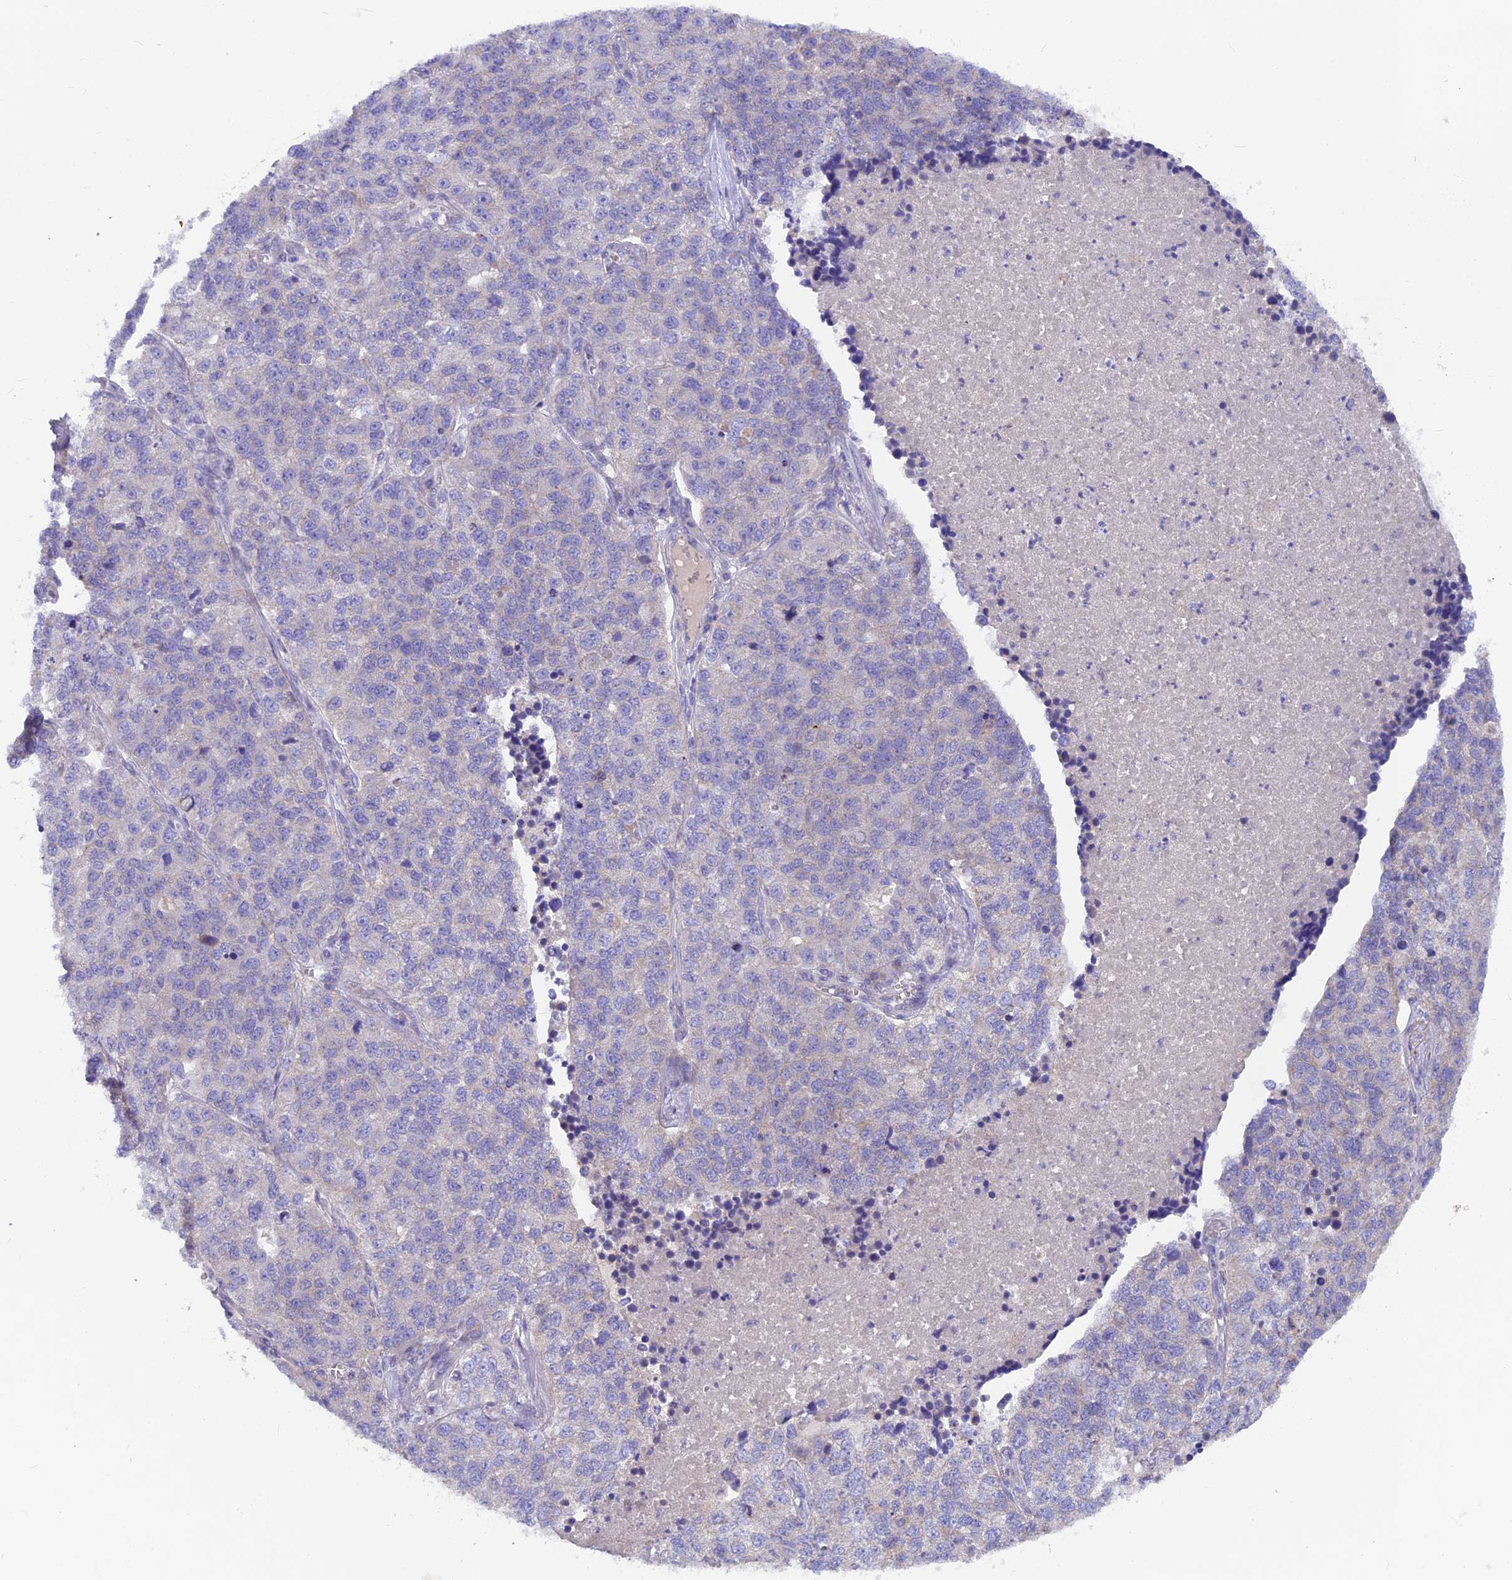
{"staining": {"intensity": "negative", "quantity": "none", "location": "none"}, "tissue": "lung cancer", "cell_type": "Tumor cells", "image_type": "cancer", "snomed": [{"axis": "morphology", "description": "Adenocarcinoma, NOS"}, {"axis": "topography", "description": "Lung"}], "caption": "IHC histopathology image of human lung cancer stained for a protein (brown), which reveals no positivity in tumor cells.", "gene": "PZP", "patient": {"sex": "male", "age": 49}}